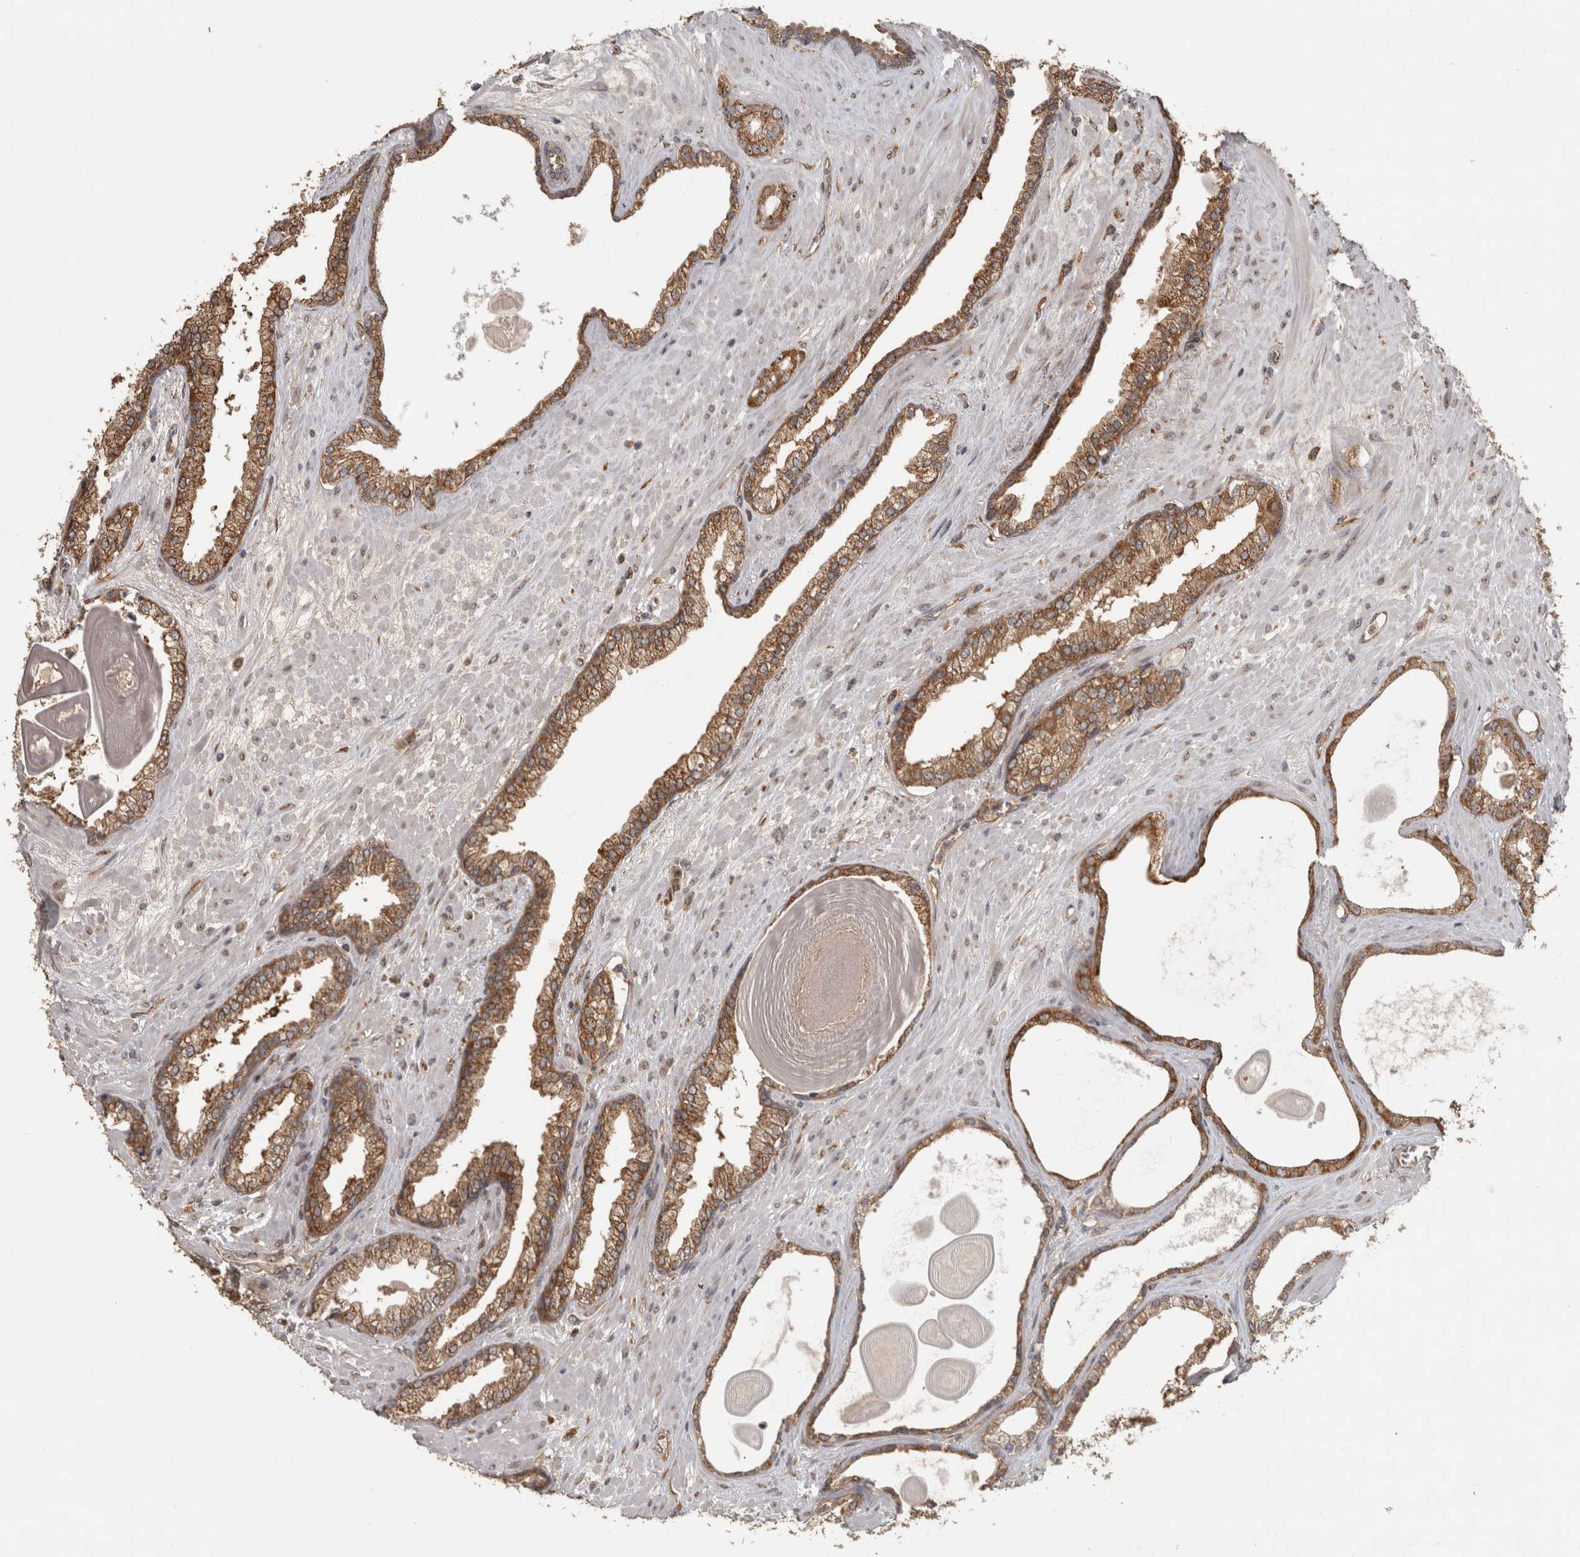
{"staining": {"intensity": "moderate", "quantity": ">75%", "location": "cytoplasmic/membranous"}, "tissue": "prostate cancer", "cell_type": "Tumor cells", "image_type": "cancer", "snomed": [{"axis": "morphology", "description": "Adenocarcinoma, Low grade"}, {"axis": "topography", "description": "Prostate"}], "caption": "Brown immunohistochemical staining in human low-grade adenocarcinoma (prostate) displays moderate cytoplasmic/membranous positivity in about >75% of tumor cells.", "gene": "ATXN2", "patient": {"sex": "male", "age": 70}}